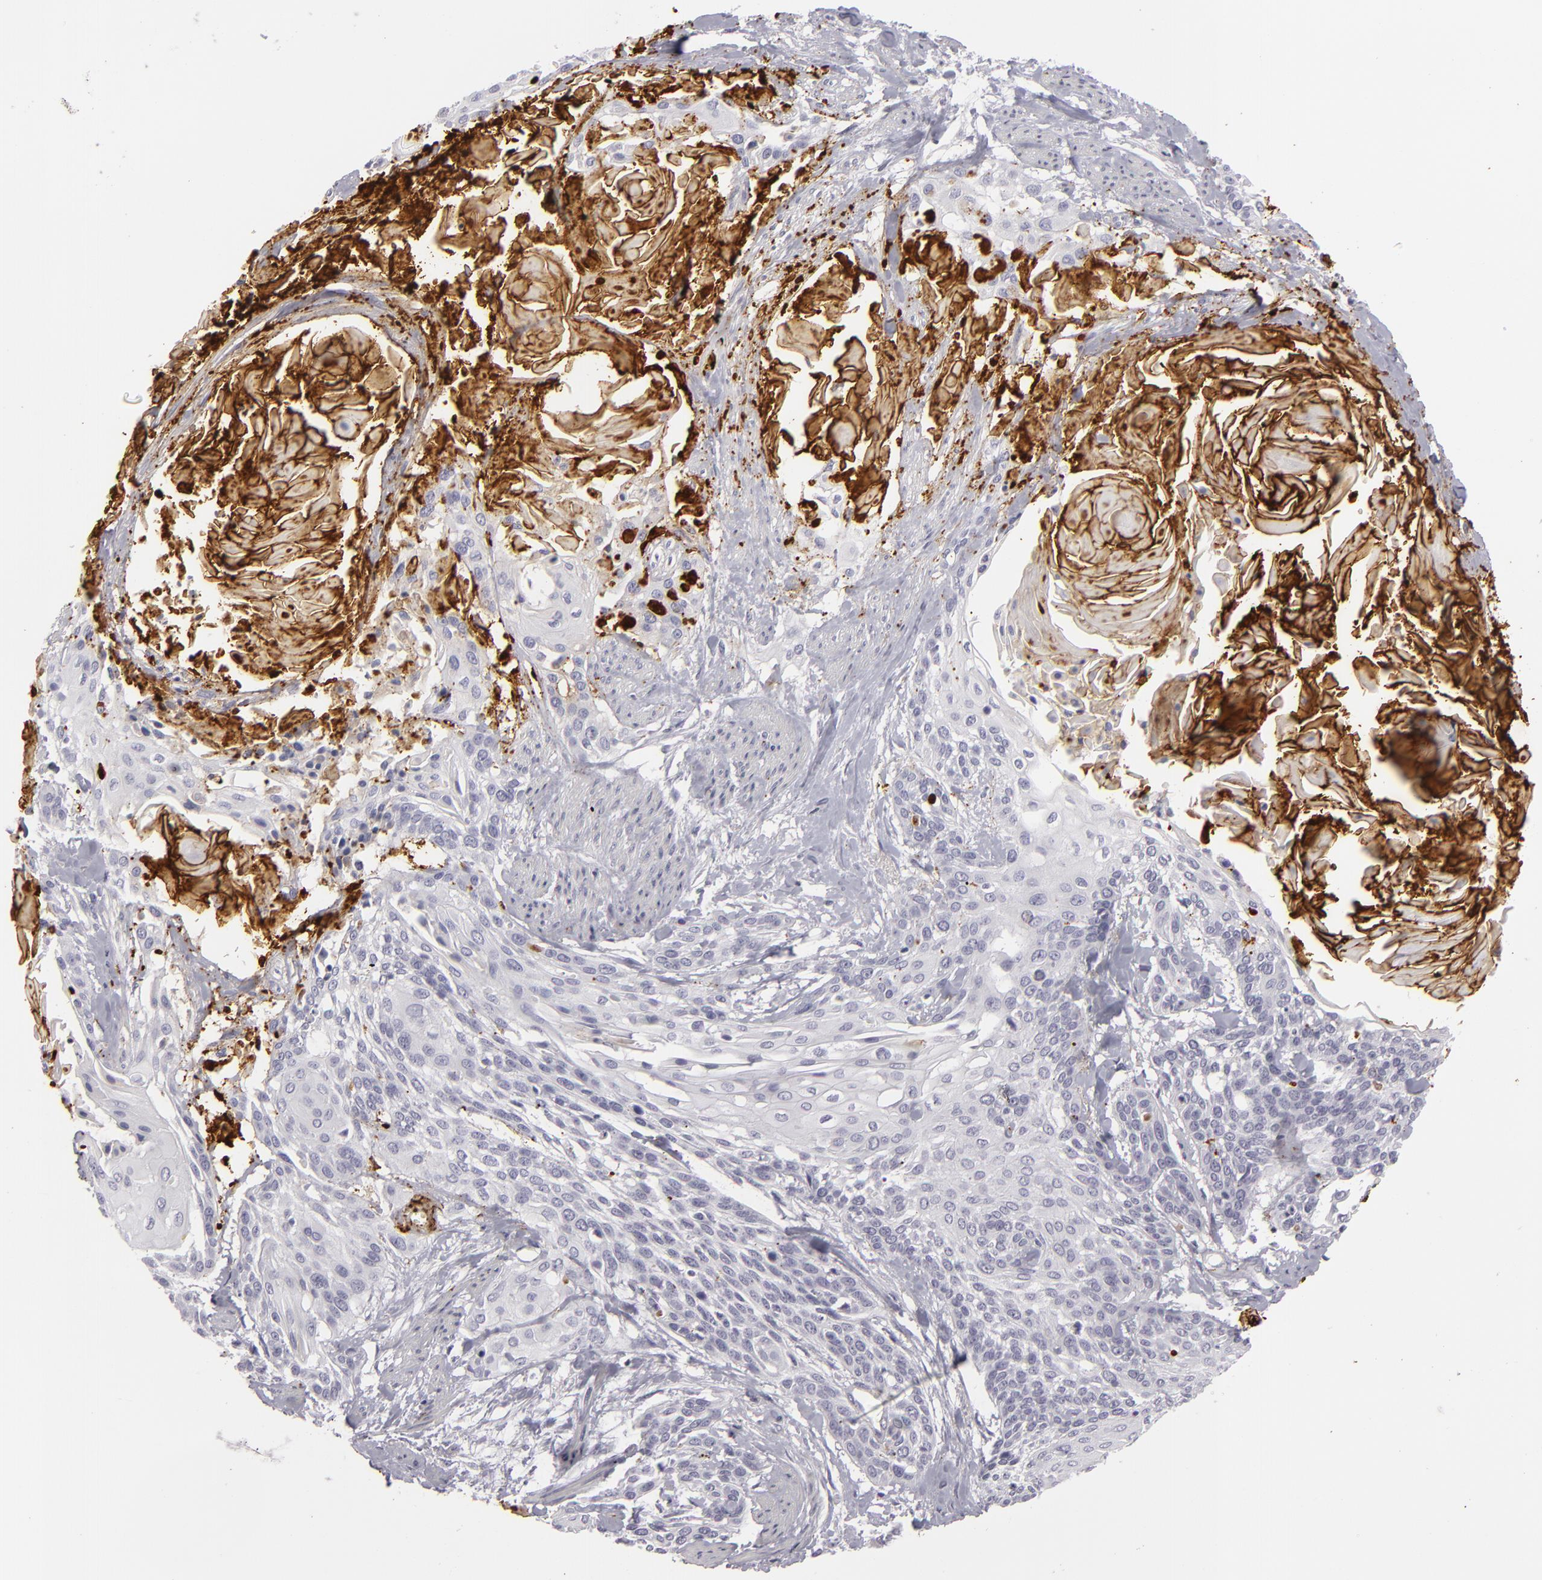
{"staining": {"intensity": "negative", "quantity": "none", "location": "none"}, "tissue": "cervical cancer", "cell_type": "Tumor cells", "image_type": "cancer", "snomed": [{"axis": "morphology", "description": "Squamous cell carcinoma, NOS"}, {"axis": "topography", "description": "Cervix"}], "caption": "Cervical cancer was stained to show a protein in brown. There is no significant expression in tumor cells. The staining is performed using DAB brown chromogen with nuclei counter-stained in using hematoxylin.", "gene": "C9", "patient": {"sex": "female", "age": 57}}